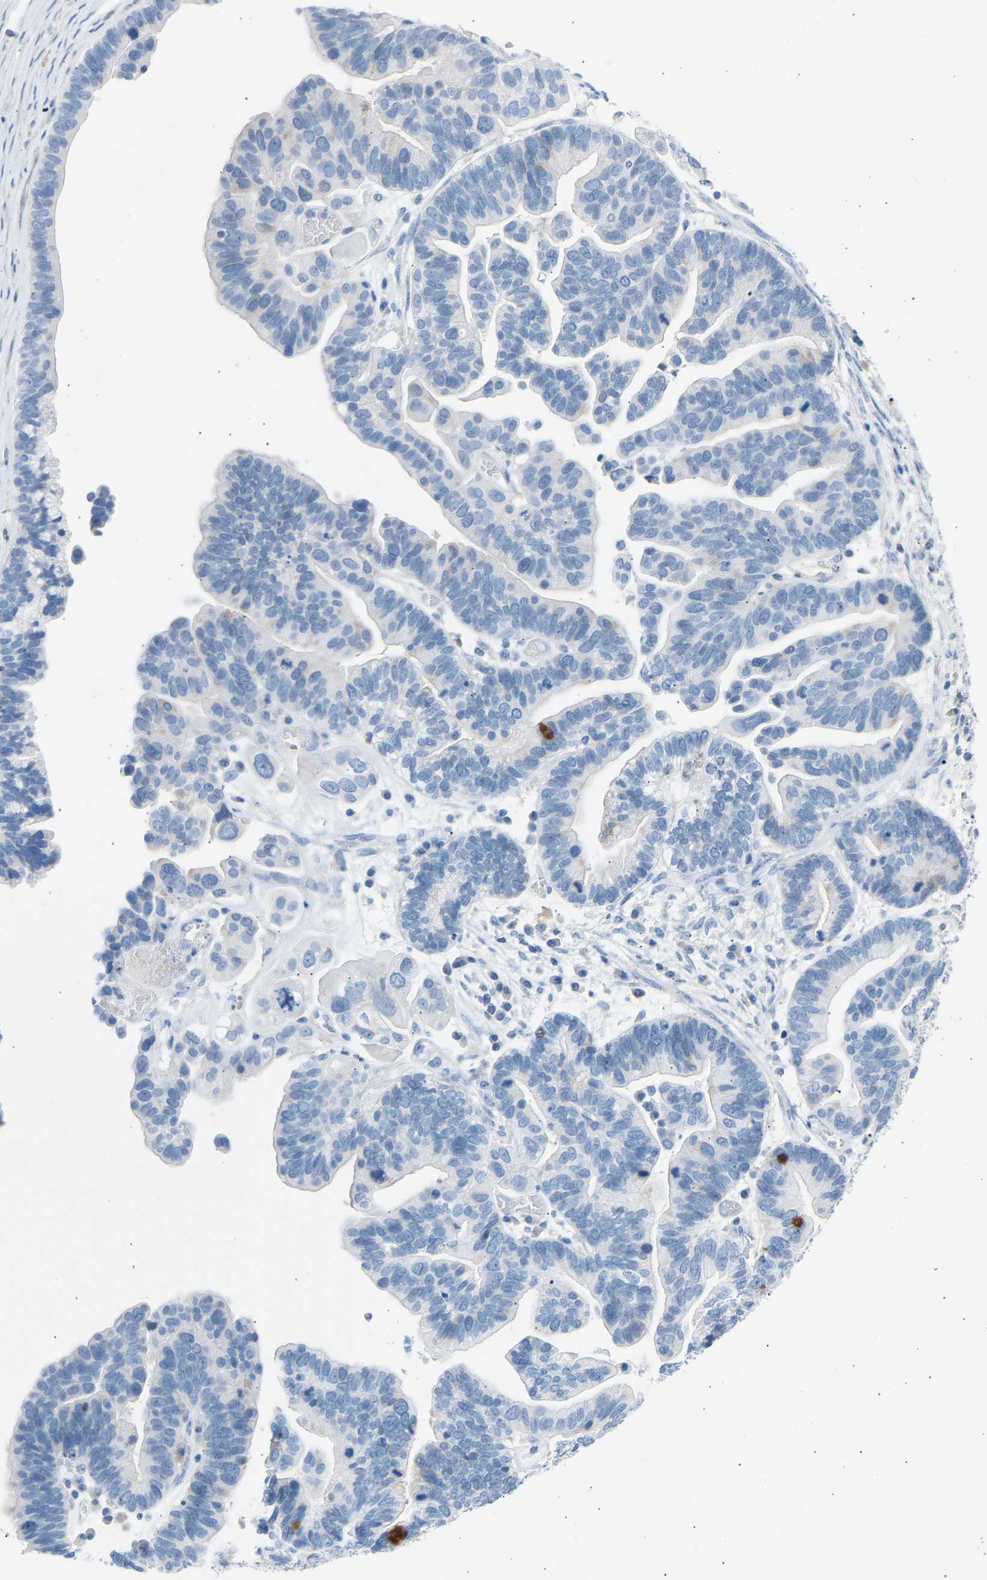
{"staining": {"intensity": "negative", "quantity": "none", "location": "none"}, "tissue": "ovarian cancer", "cell_type": "Tumor cells", "image_type": "cancer", "snomed": [{"axis": "morphology", "description": "Cystadenocarcinoma, serous, NOS"}, {"axis": "topography", "description": "Ovary"}], "caption": "DAB immunohistochemical staining of serous cystadenocarcinoma (ovarian) shows no significant expression in tumor cells.", "gene": "GNAS", "patient": {"sex": "female", "age": 56}}